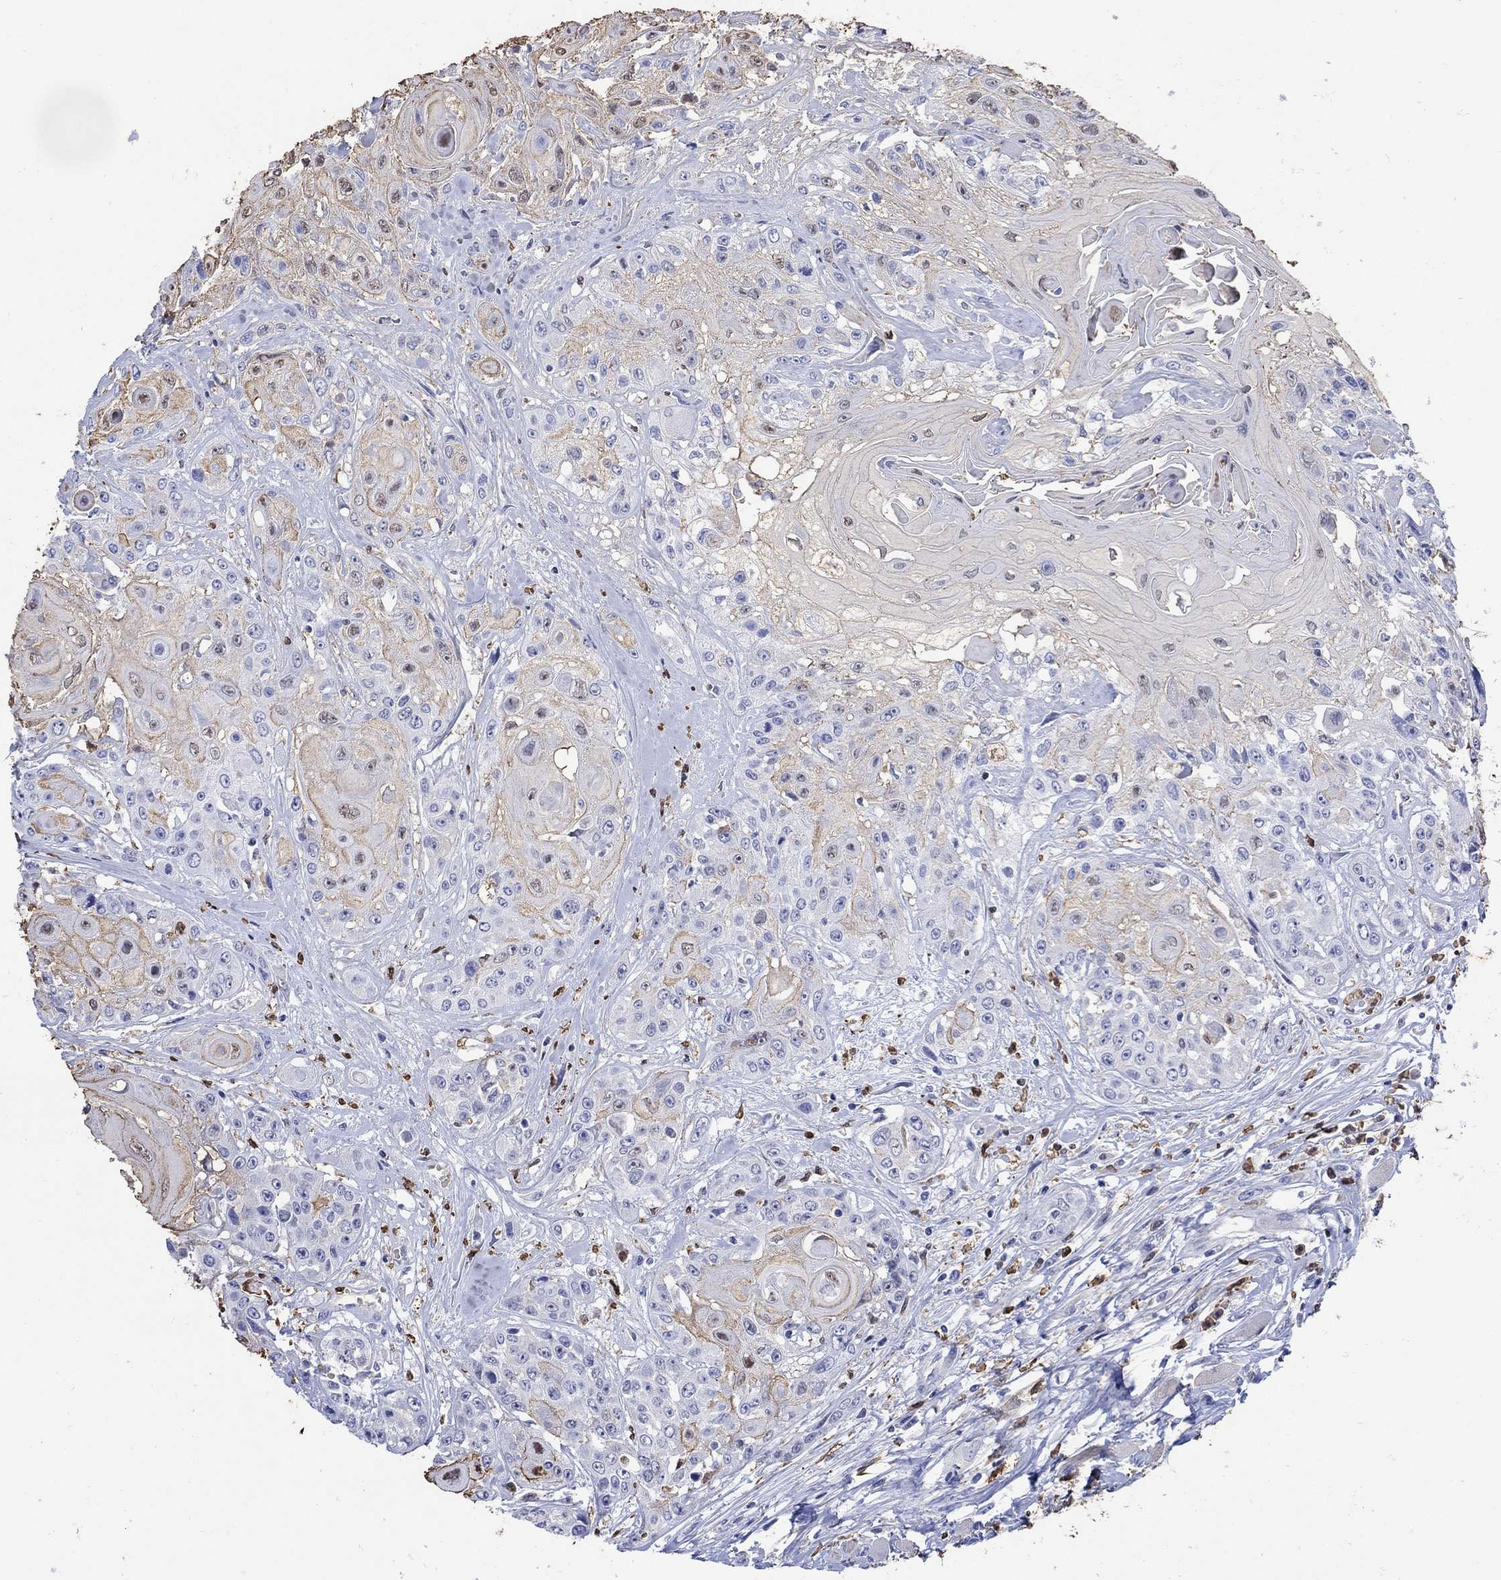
{"staining": {"intensity": "weak", "quantity": "<25%", "location": "cytoplasmic/membranous"}, "tissue": "head and neck cancer", "cell_type": "Tumor cells", "image_type": "cancer", "snomed": [{"axis": "morphology", "description": "Squamous cell carcinoma, NOS"}, {"axis": "topography", "description": "Head-Neck"}], "caption": "This photomicrograph is of head and neck squamous cell carcinoma stained with immunohistochemistry (IHC) to label a protein in brown with the nuclei are counter-stained blue. There is no positivity in tumor cells. (DAB (3,3'-diaminobenzidine) immunohistochemistry with hematoxylin counter stain).", "gene": "LINGO3", "patient": {"sex": "female", "age": 59}}